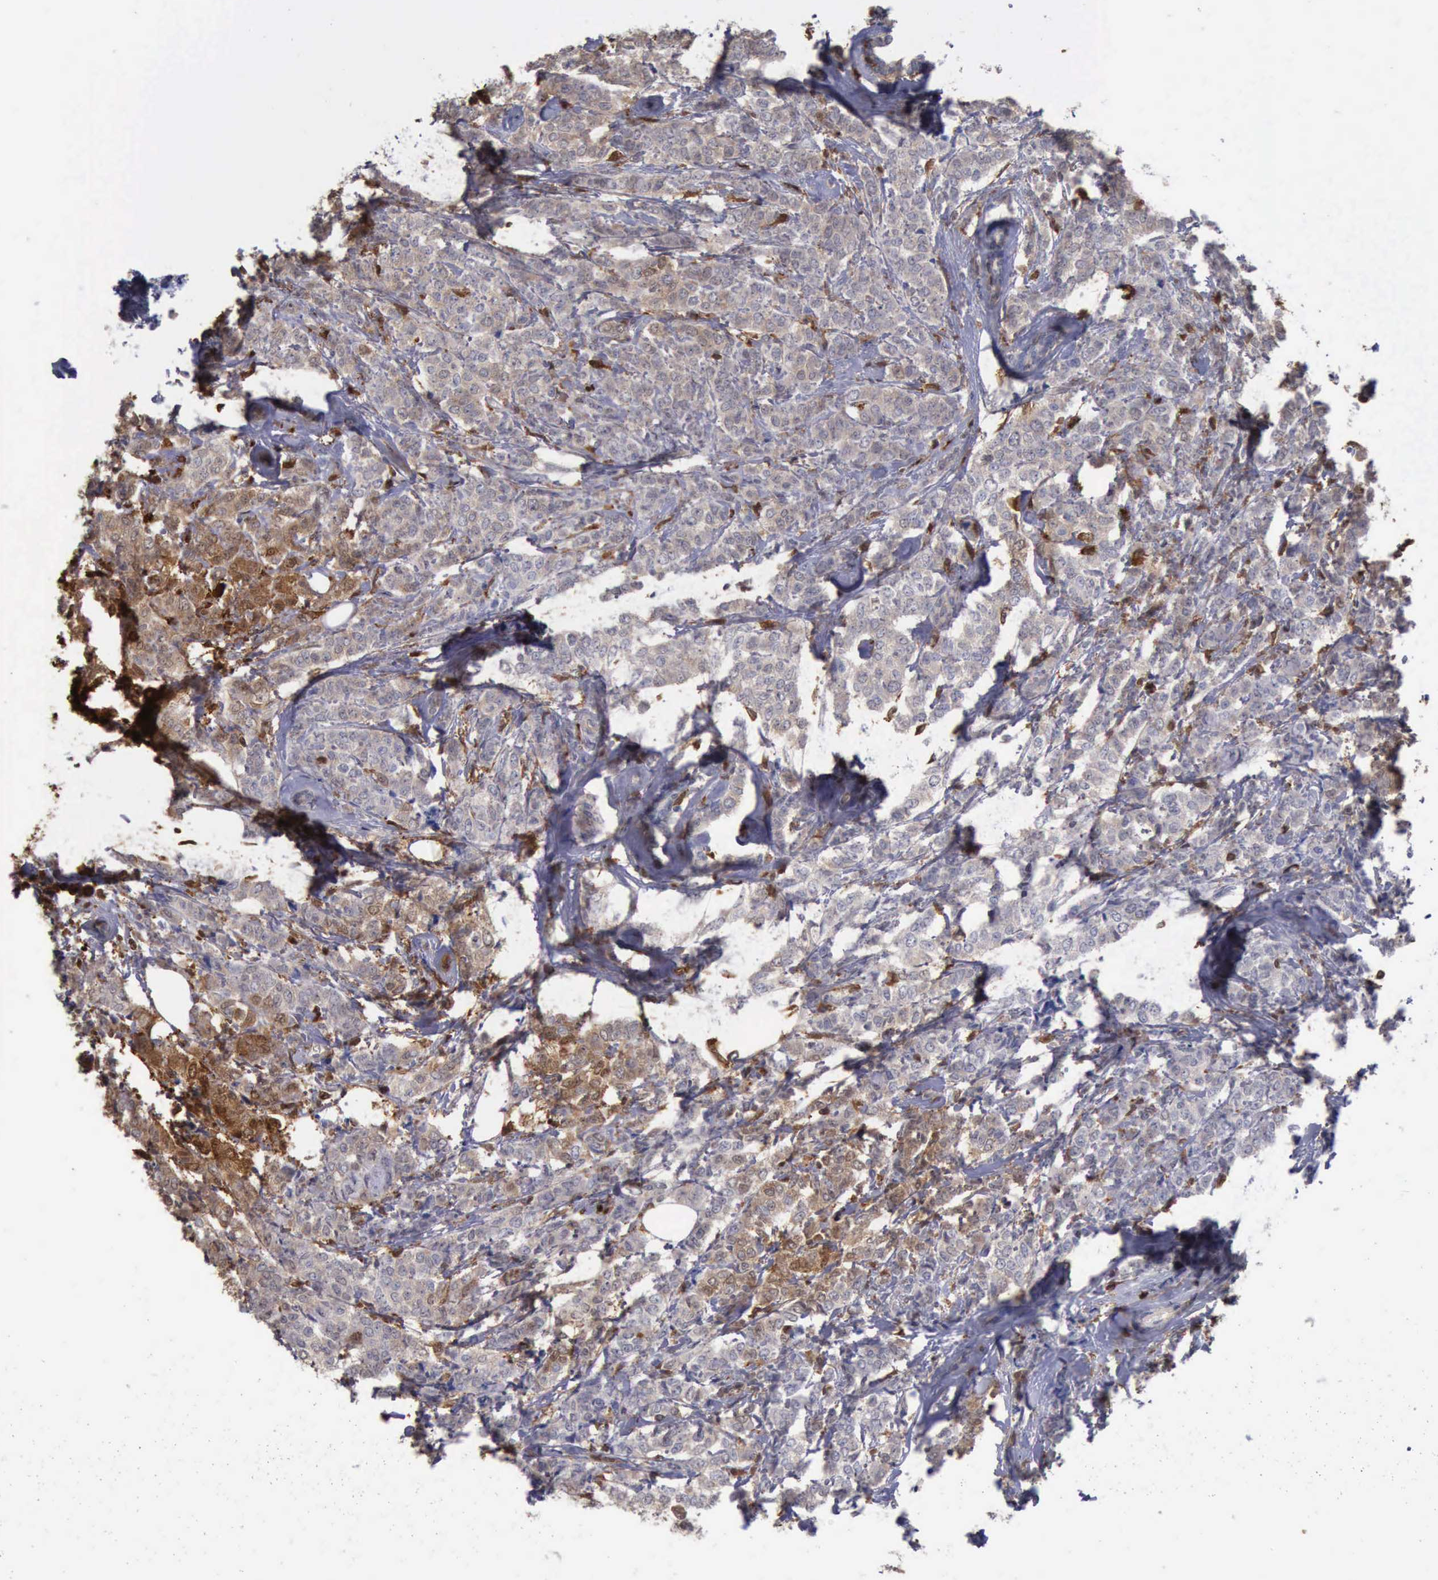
{"staining": {"intensity": "weak", "quantity": "<25%", "location": "cytoplasmic/membranous"}, "tissue": "breast cancer", "cell_type": "Tumor cells", "image_type": "cancer", "snomed": [{"axis": "morphology", "description": "Lobular carcinoma"}, {"axis": "topography", "description": "Breast"}], "caption": "The immunohistochemistry micrograph has no significant positivity in tumor cells of breast cancer (lobular carcinoma) tissue.", "gene": "STAT1", "patient": {"sex": "female", "age": 60}}